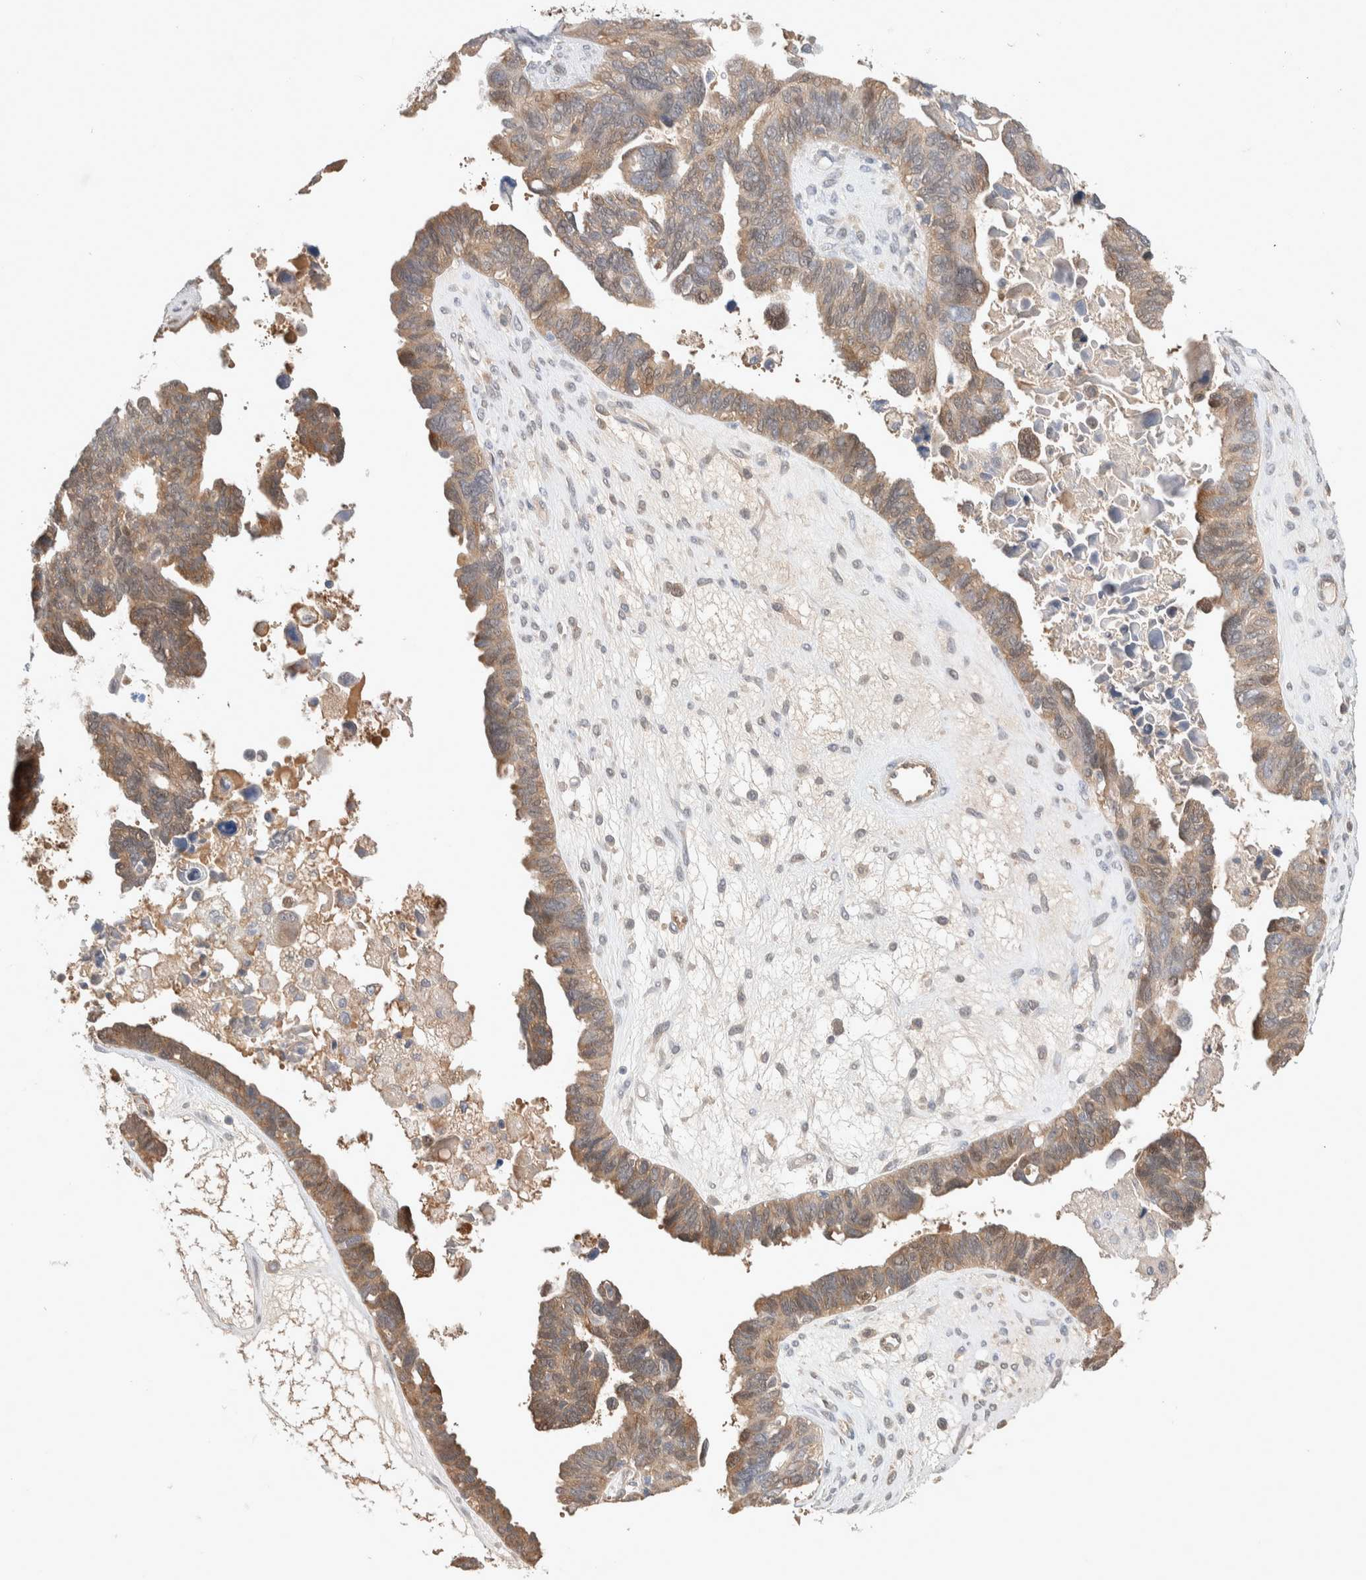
{"staining": {"intensity": "moderate", "quantity": ">75%", "location": "cytoplasmic/membranous"}, "tissue": "ovarian cancer", "cell_type": "Tumor cells", "image_type": "cancer", "snomed": [{"axis": "morphology", "description": "Cystadenocarcinoma, serous, NOS"}, {"axis": "topography", "description": "Ovary"}], "caption": "High-power microscopy captured an immunohistochemistry photomicrograph of ovarian cancer, revealing moderate cytoplasmic/membranous staining in approximately >75% of tumor cells.", "gene": "DEPTOR", "patient": {"sex": "female", "age": 79}}